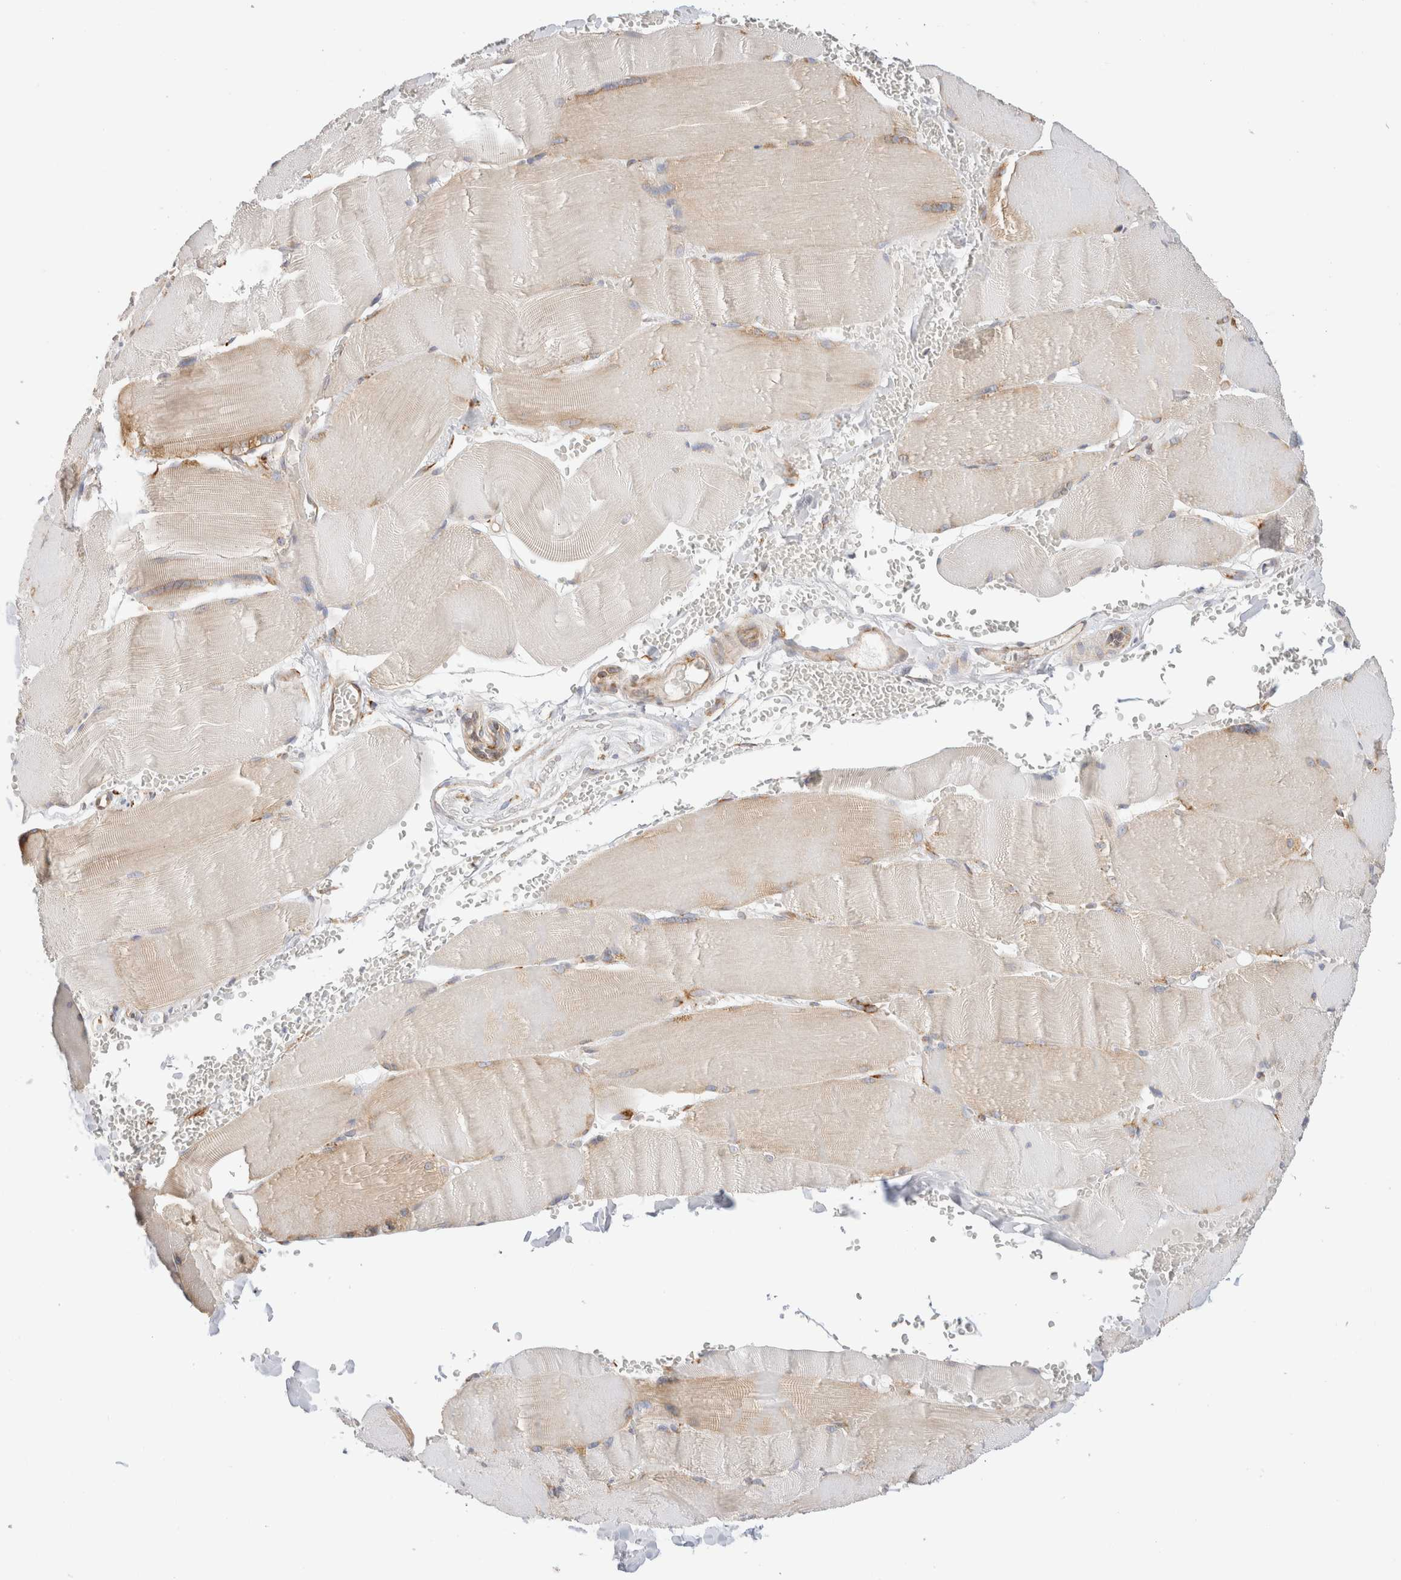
{"staining": {"intensity": "negative", "quantity": "none", "location": "none"}, "tissue": "skeletal muscle", "cell_type": "Myocytes", "image_type": "normal", "snomed": [{"axis": "morphology", "description": "Normal tissue, NOS"}, {"axis": "topography", "description": "Skin"}, {"axis": "topography", "description": "Skeletal muscle"}], "caption": "An immunohistochemistry (IHC) micrograph of benign skeletal muscle is shown. There is no staining in myocytes of skeletal muscle. Nuclei are stained in blue.", "gene": "ZC2HC1A", "patient": {"sex": "male", "age": 83}}